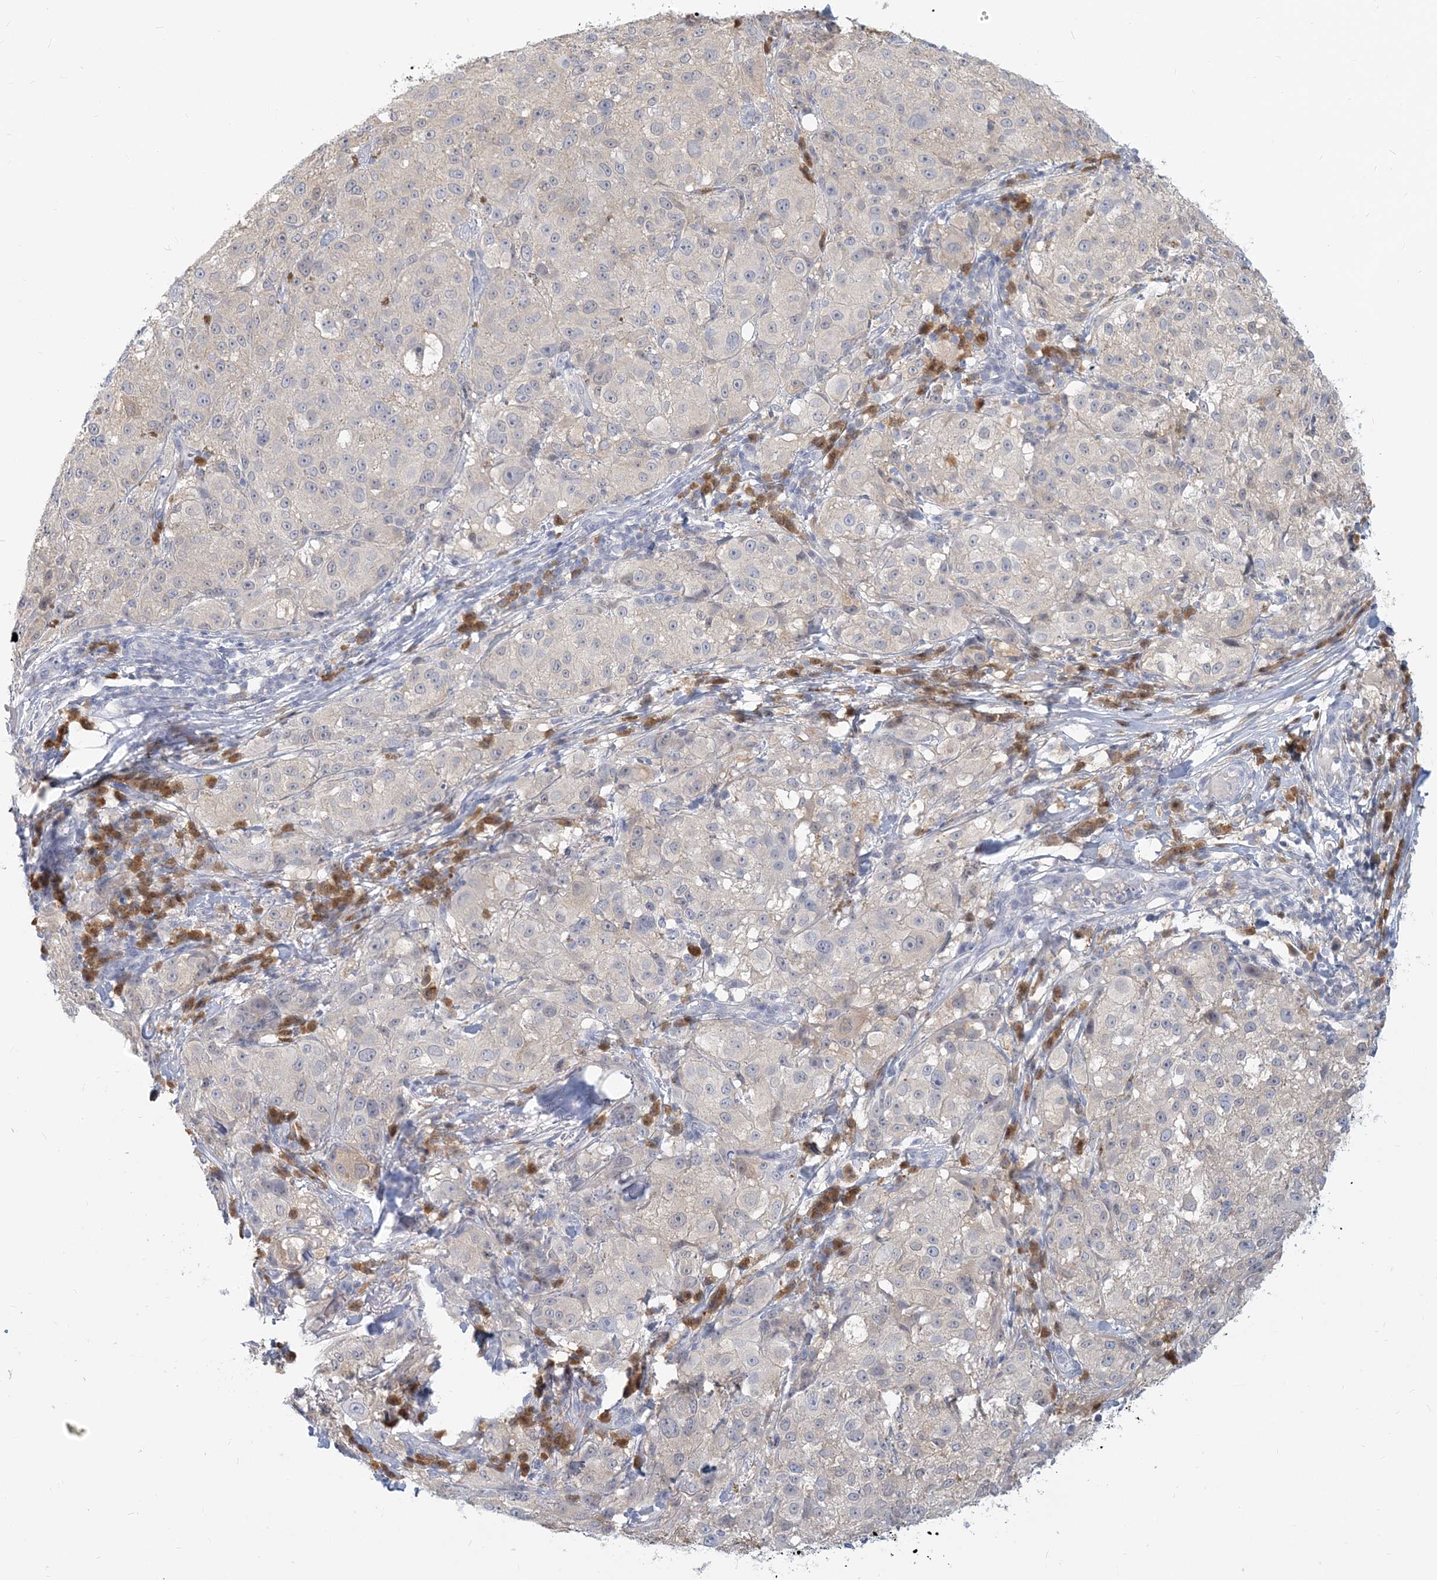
{"staining": {"intensity": "negative", "quantity": "none", "location": "none"}, "tissue": "melanoma", "cell_type": "Tumor cells", "image_type": "cancer", "snomed": [{"axis": "morphology", "description": "Necrosis, NOS"}, {"axis": "morphology", "description": "Malignant melanoma, NOS"}, {"axis": "topography", "description": "Skin"}], "caption": "High power microscopy photomicrograph of an IHC histopathology image of melanoma, revealing no significant positivity in tumor cells. Brightfield microscopy of IHC stained with DAB (3,3'-diaminobenzidine) (brown) and hematoxylin (blue), captured at high magnification.", "gene": "GMPPA", "patient": {"sex": "female", "age": 87}}